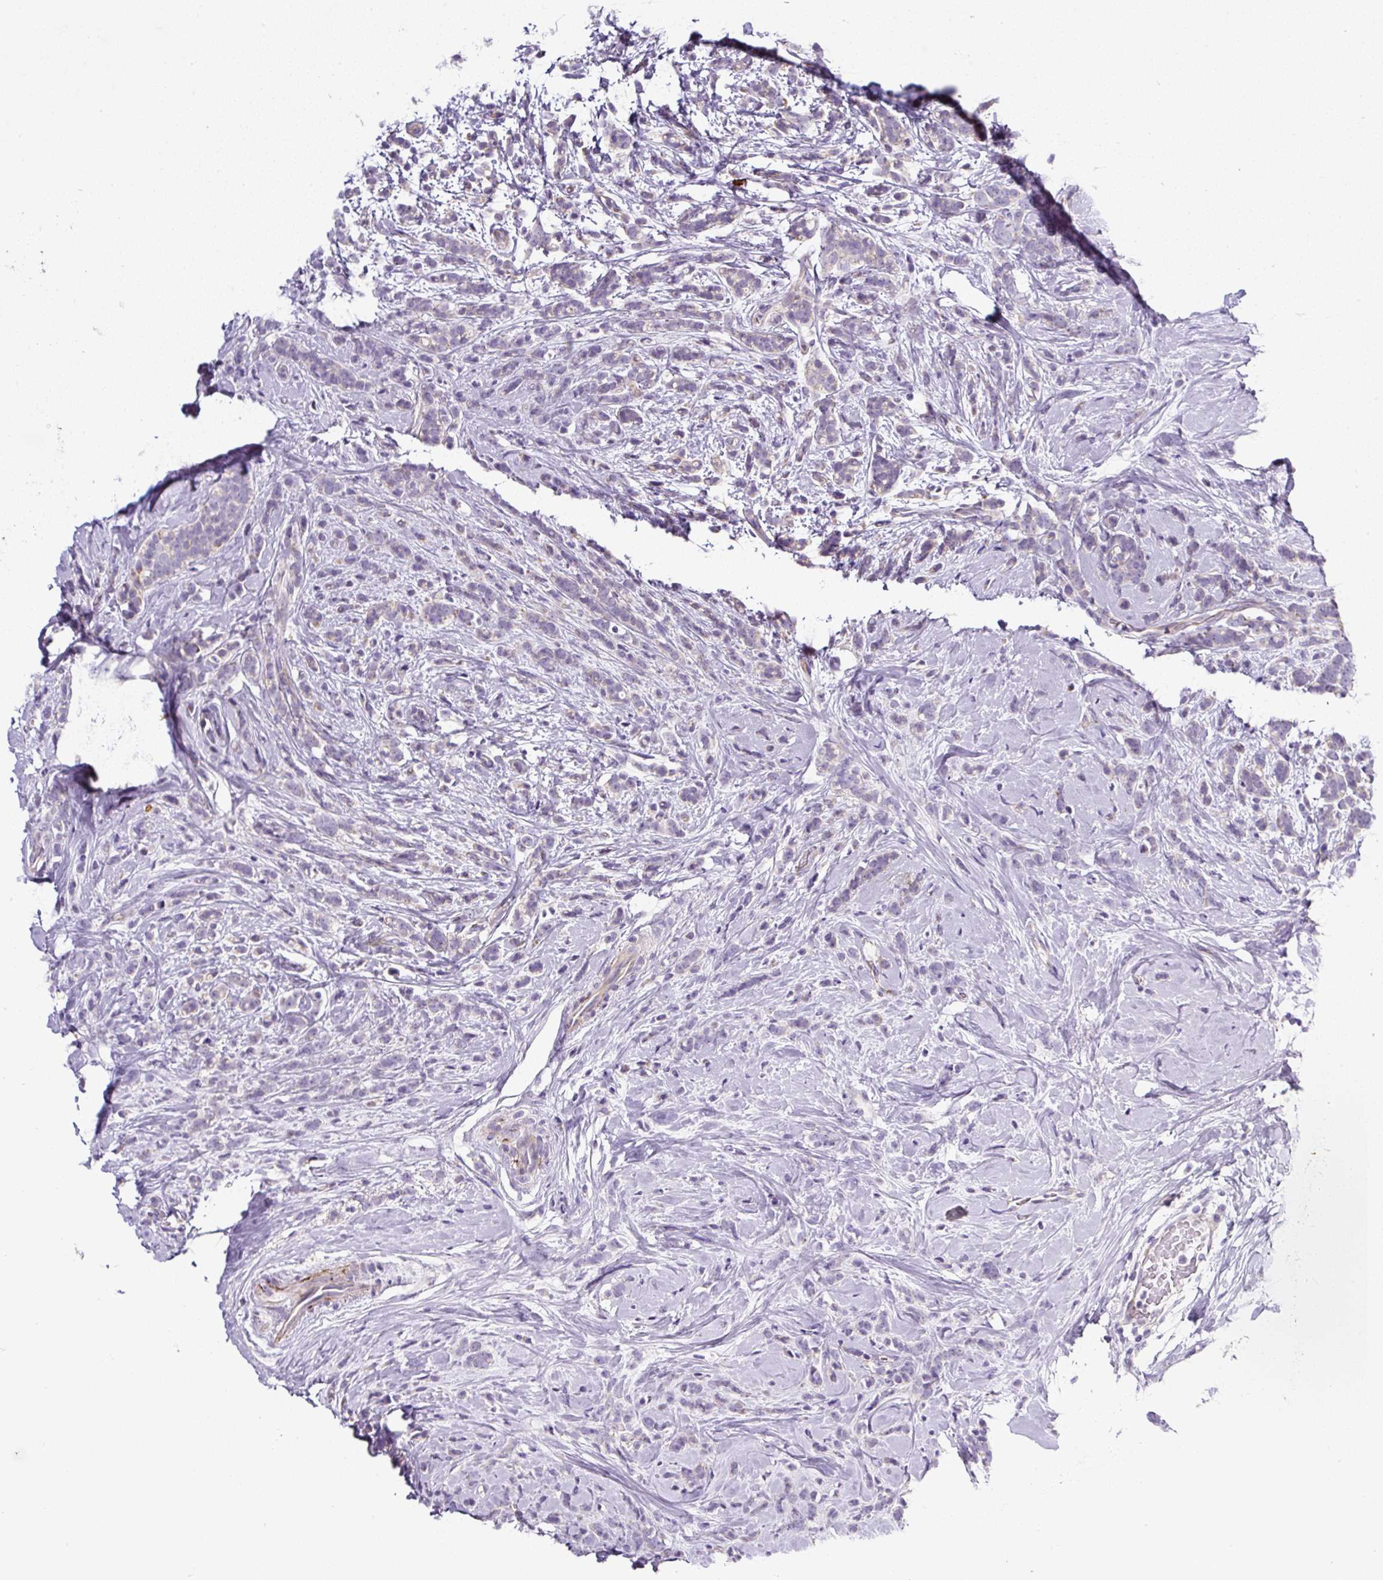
{"staining": {"intensity": "negative", "quantity": "none", "location": "none"}, "tissue": "breast cancer", "cell_type": "Tumor cells", "image_type": "cancer", "snomed": [{"axis": "morphology", "description": "Lobular carcinoma"}, {"axis": "topography", "description": "Breast"}], "caption": "This is an IHC micrograph of lobular carcinoma (breast). There is no expression in tumor cells.", "gene": "HPS4", "patient": {"sex": "female", "age": 58}}